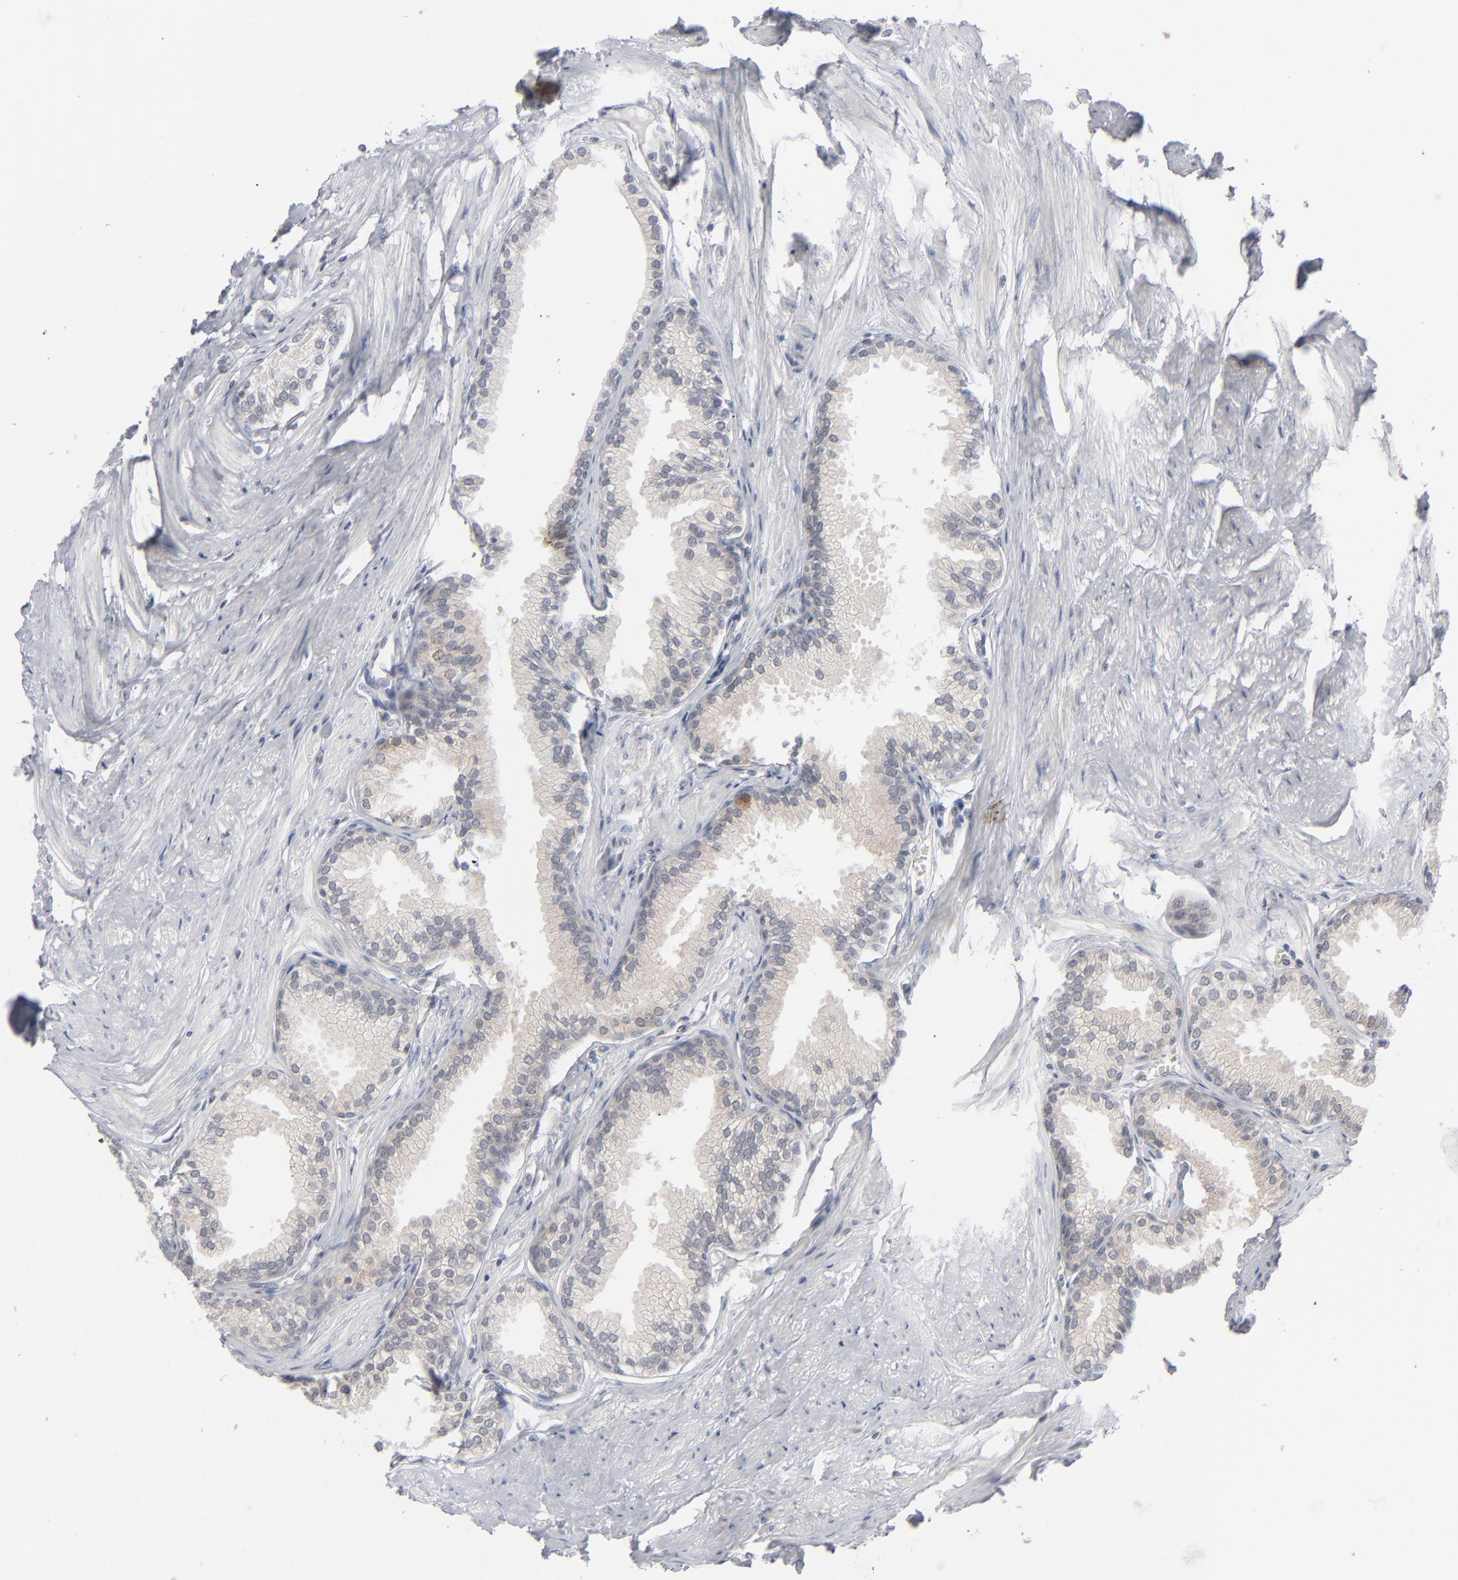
{"staining": {"intensity": "weak", "quantity": ">75%", "location": "cytoplasmic/membranous"}, "tissue": "prostate", "cell_type": "Glandular cells", "image_type": "normal", "snomed": [{"axis": "morphology", "description": "Normal tissue, NOS"}, {"axis": "topography", "description": "Prostate"}], "caption": "Glandular cells exhibit low levels of weak cytoplasmic/membranous staining in approximately >75% of cells in benign prostate.", "gene": "POF1B", "patient": {"sex": "male", "age": 64}}